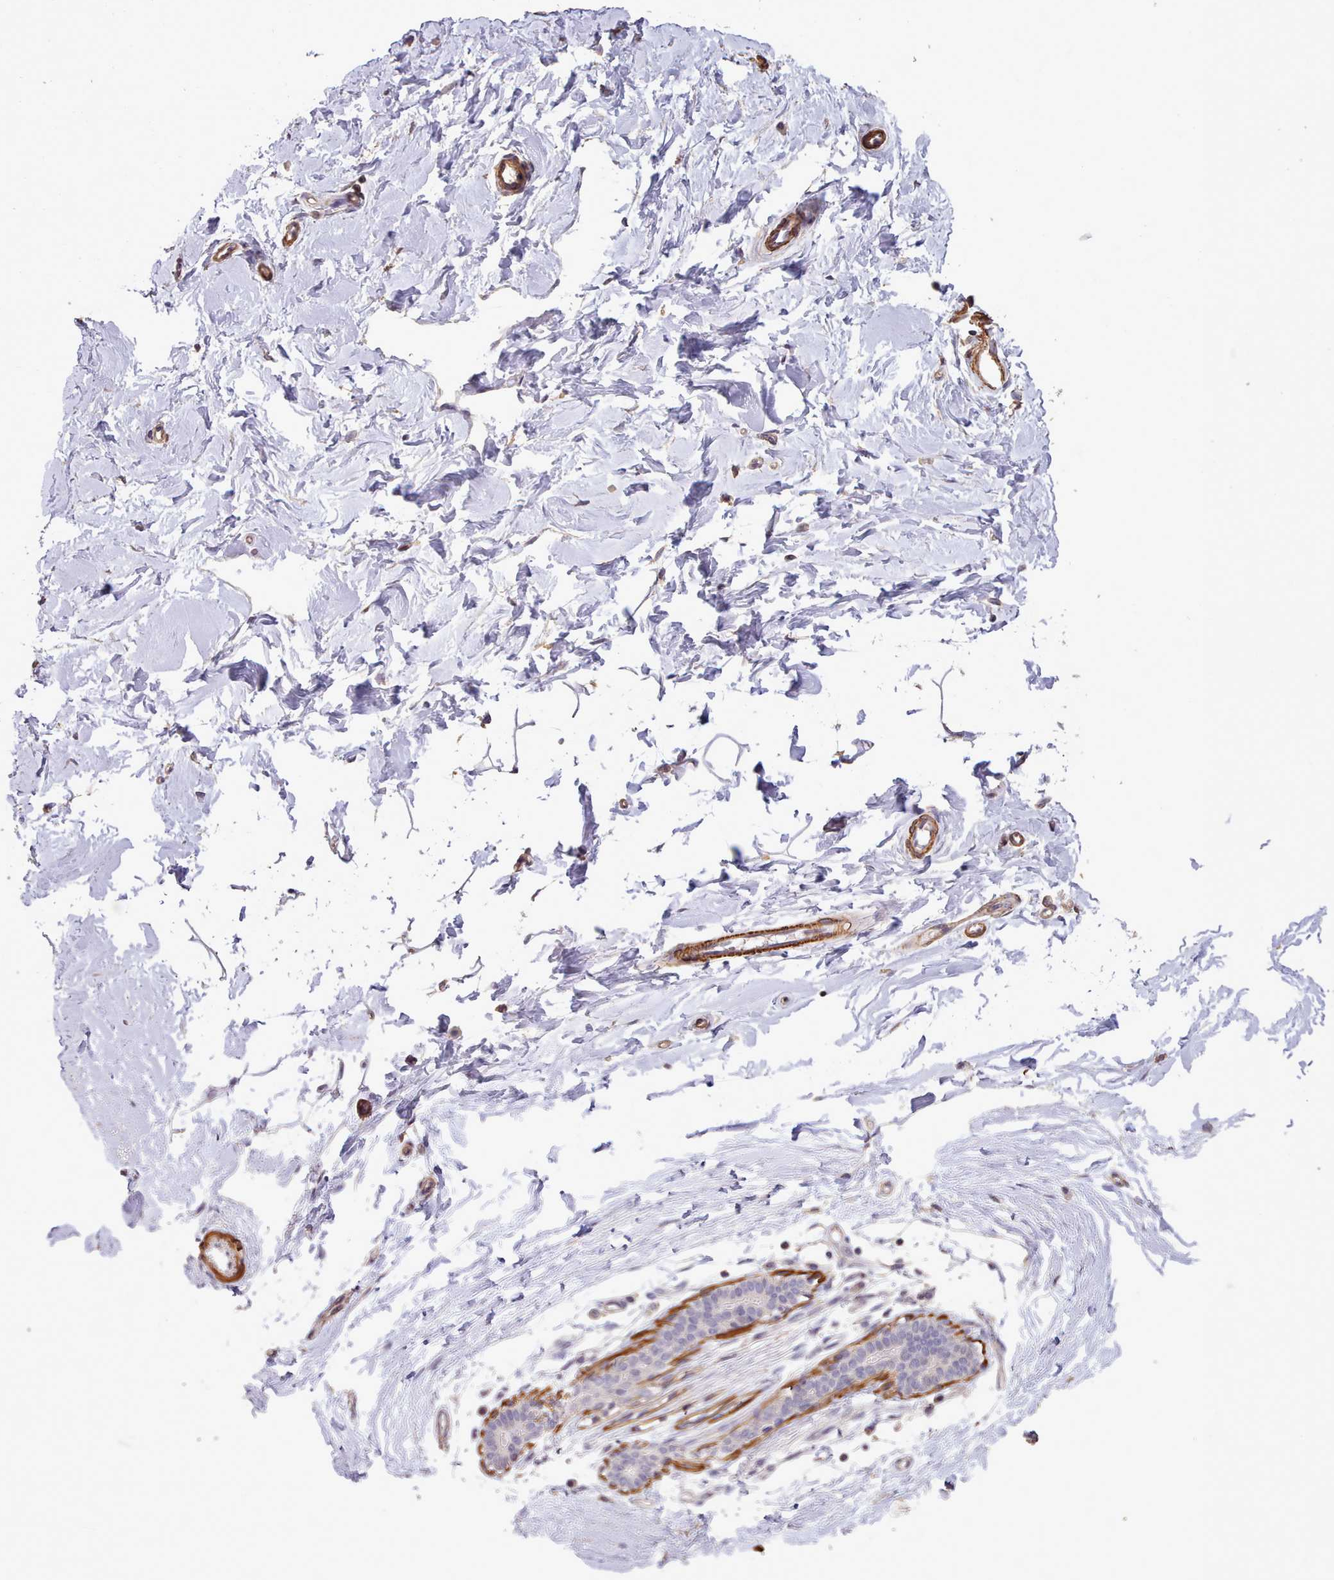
{"staining": {"intensity": "negative", "quantity": "none", "location": "none"}, "tissue": "breast", "cell_type": "Adipocytes", "image_type": "normal", "snomed": [{"axis": "morphology", "description": "Normal tissue, NOS"}, {"axis": "topography", "description": "Breast"}], "caption": "Adipocytes show no significant expression in benign breast. (DAB (3,3'-diaminobenzidine) immunohistochemistry, high magnification).", "gene": "NLRC4", "patient": {"sex": "female", "age": 23}}